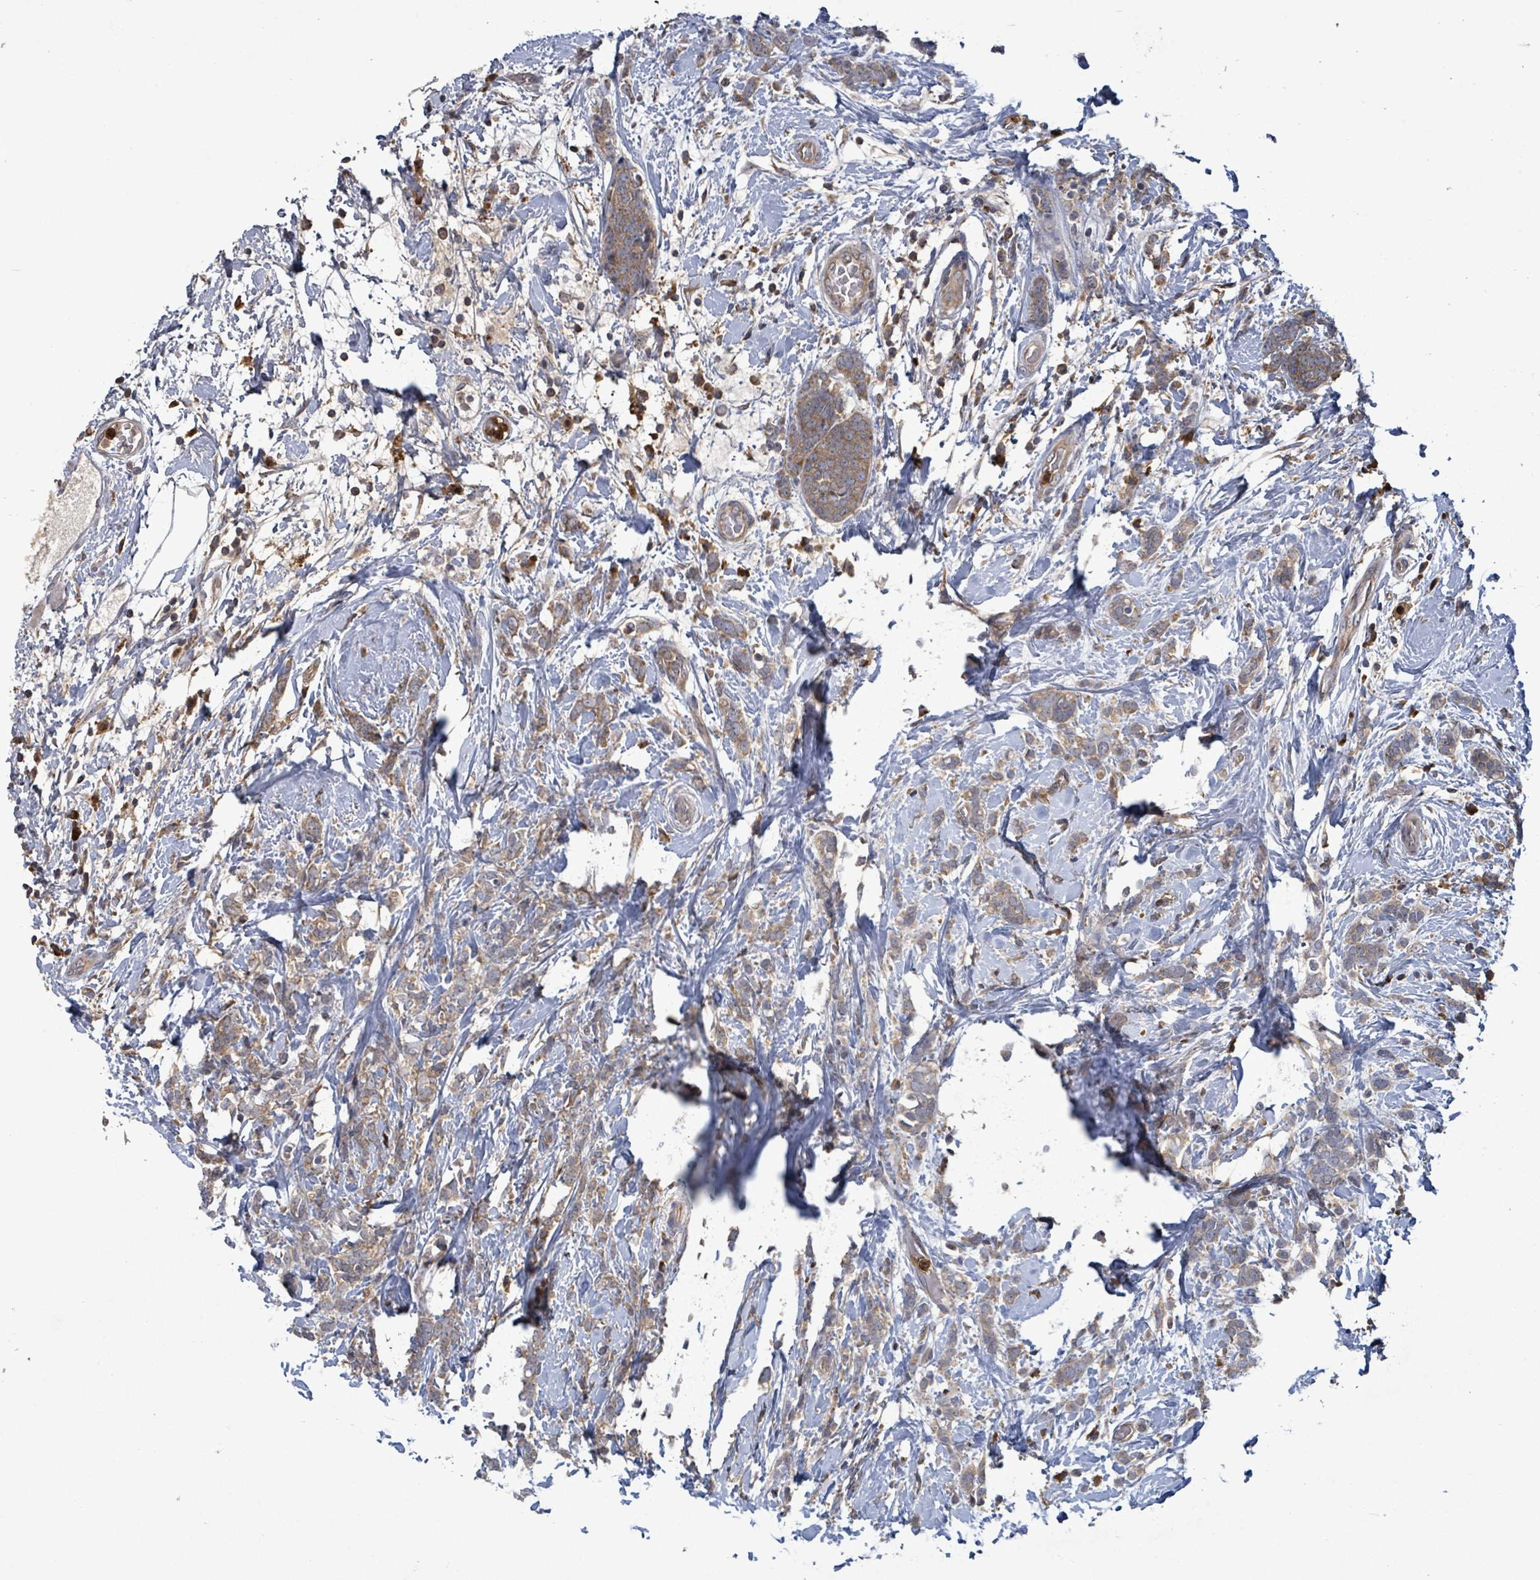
{"staining": {"intensity": "weak", "quantity": ">75%", "location": "cytoplasmic/membranous"}, "tissue": "breast cancer", "cell_type": "Tumor cells", "image_type": "cancer", "snomed": [{"axis": "morphology", "description": "Lobular carcinoma"}, {"axis": "topography", "description": "Breast"}], "caption": "This photomicrograph shows IHC staining of human breast cancer, with low weak cytoplasmic/membranous staining in approximately >75% of tumor cells.", "gene": "SERPINE3", "patient": {"sex": "female", "age": 58}}